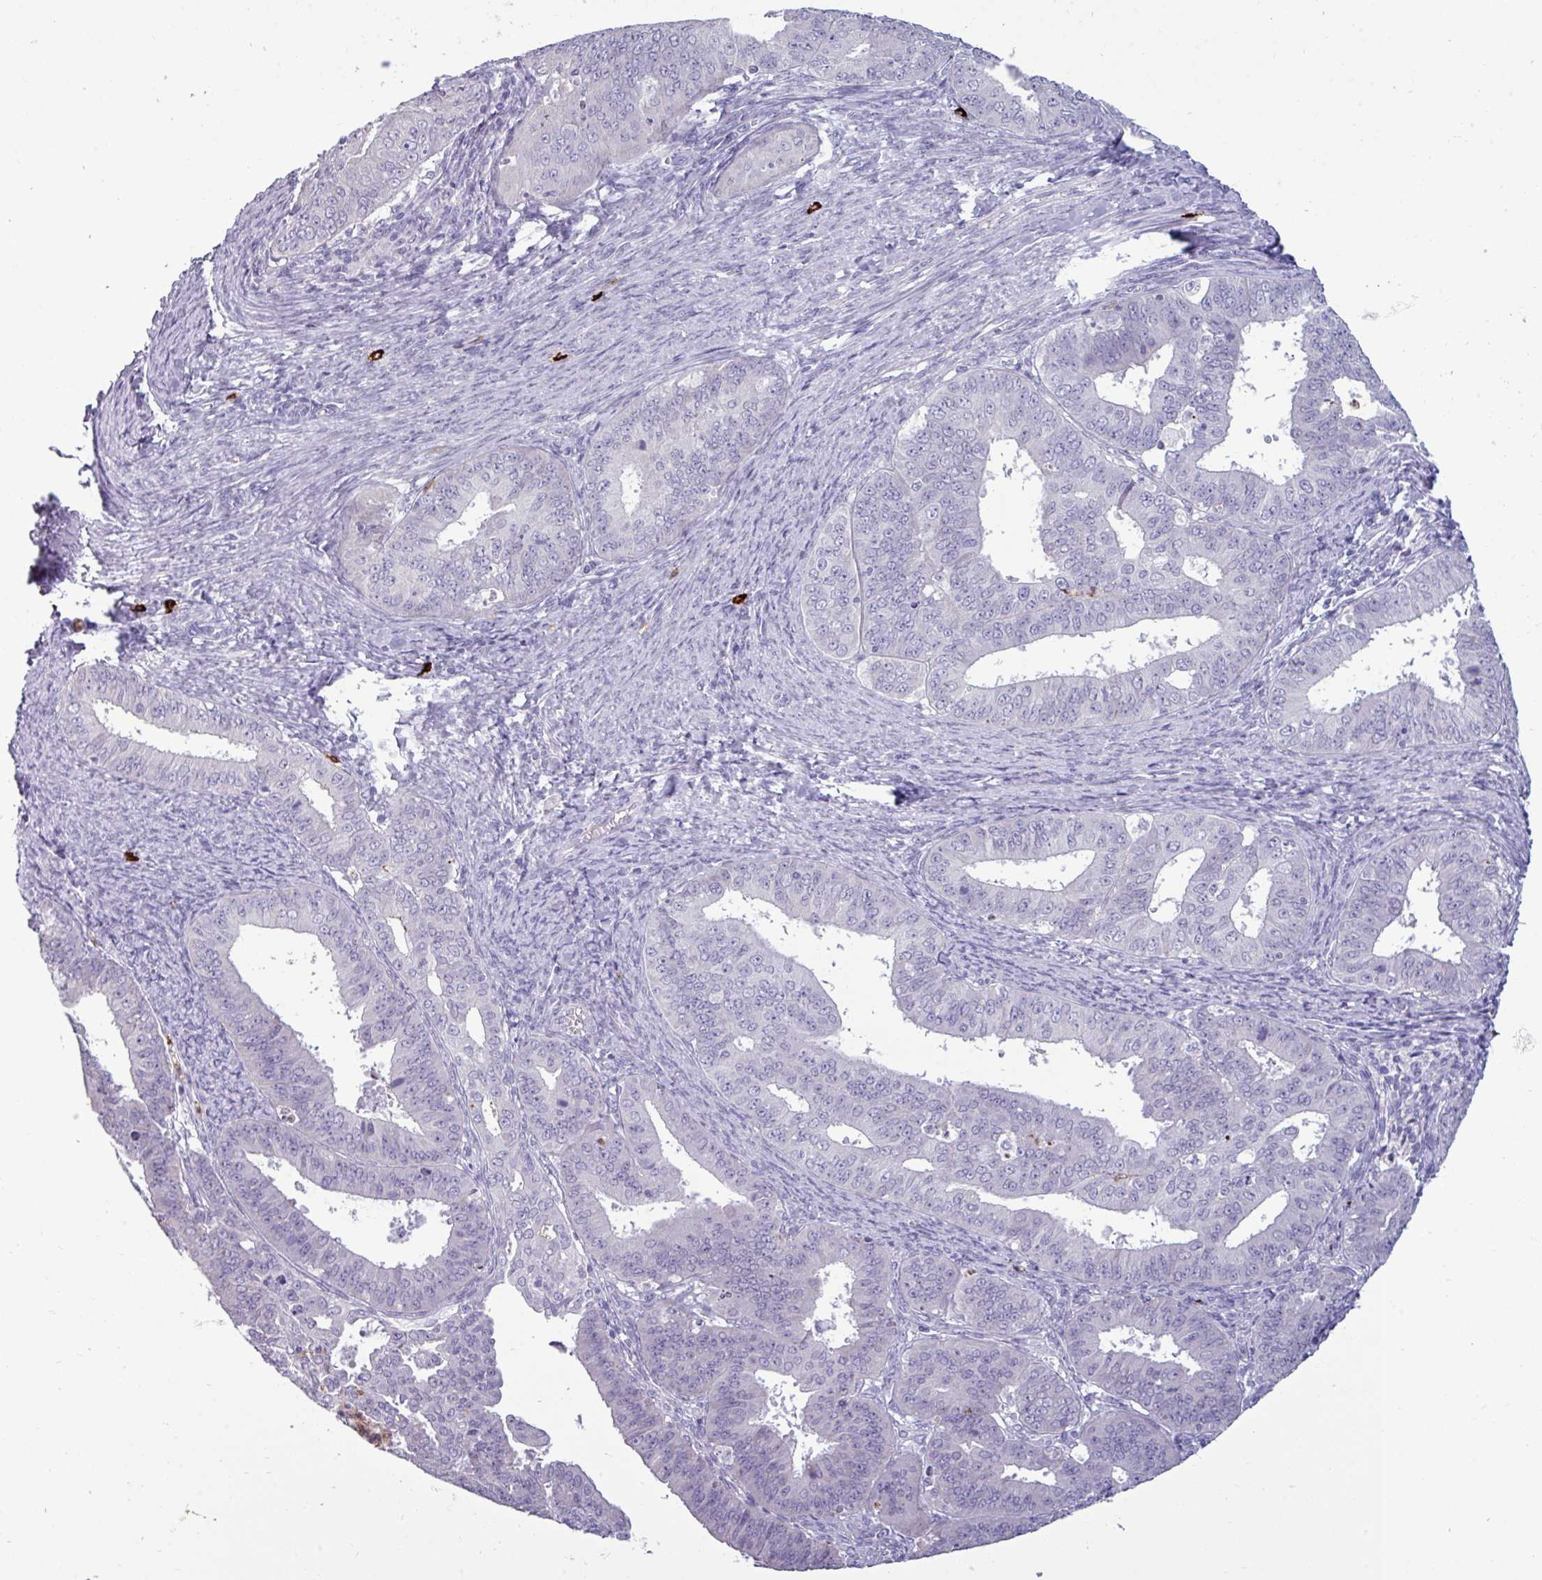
{"staining": {"intensity": "negative", "quantity": "none", "location": "none"}, "tissue": "endometrial cancer", "cell_type": "Tumor cells", "image_type": "cancer", "snomed": [{"axis": "morphology", "description": "Adenocarcinoma, NOS"}, {"axis": "topography", "description": "Endometrium"}], "caption": "Immunohistochemistry (IHC) image of human endometrial cancer (adenocarcinoma) stained for a protein (brown), which displays no staining in tumor cells.", "gene": "TRIM39", "patient": {"sex": "female", "age": 73}}